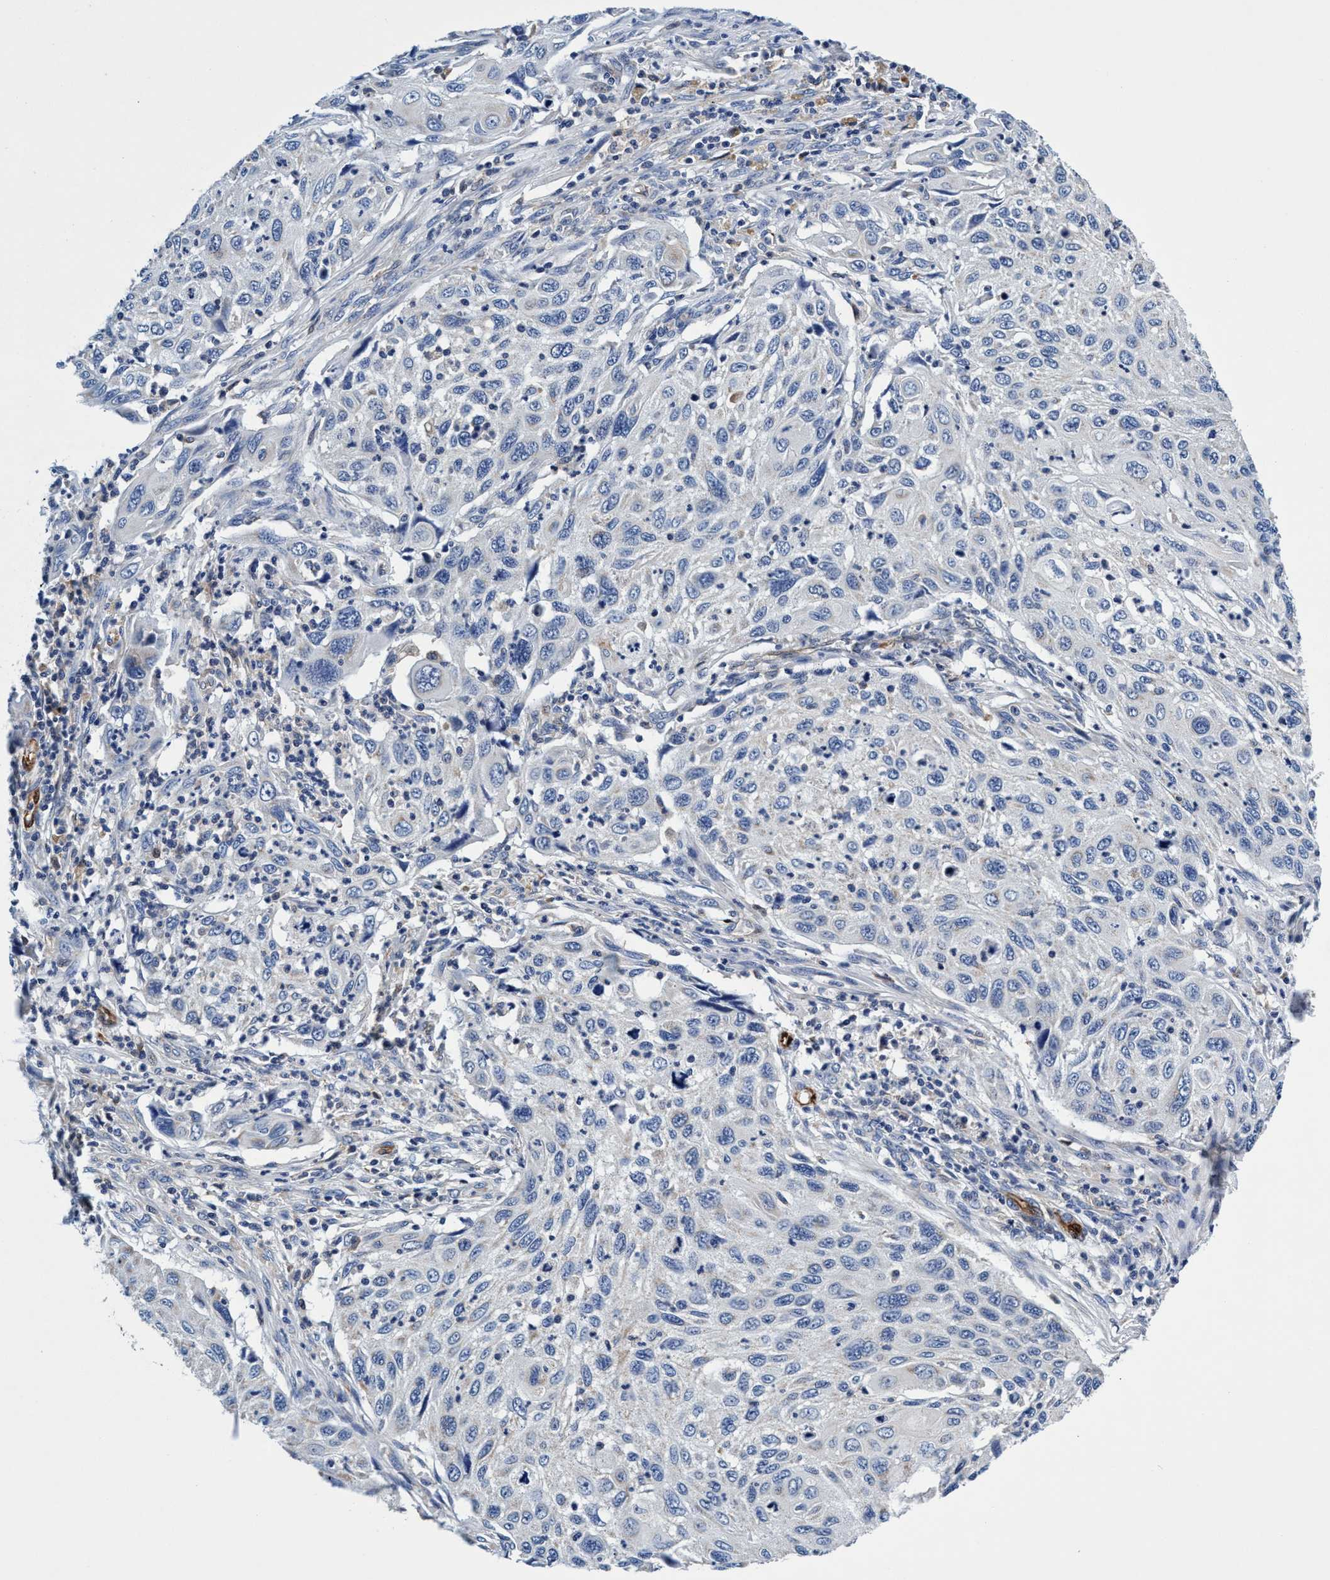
{"staining": {"intensity": "moderate", "quantity": "<25%", "location": "cytoplasmic/membranous"}, "tissue": "cervical cancer", "cell_type": "Tumor cells", "image_type": "cancer", "snomed": [{"axis": "morphology", "description": "Squamous cell carcinoma, NOS"}, {"axis": "topography", "description": "Cervix"}], "caption": "Tumor cells demonstrate low levels of moderate cytoplasmic/membranous expression in about <25% of cells in human cervical squamous cell carcinoma.", "gene": "UBALD2", "patient": {"sex": "female", "age": 70}}